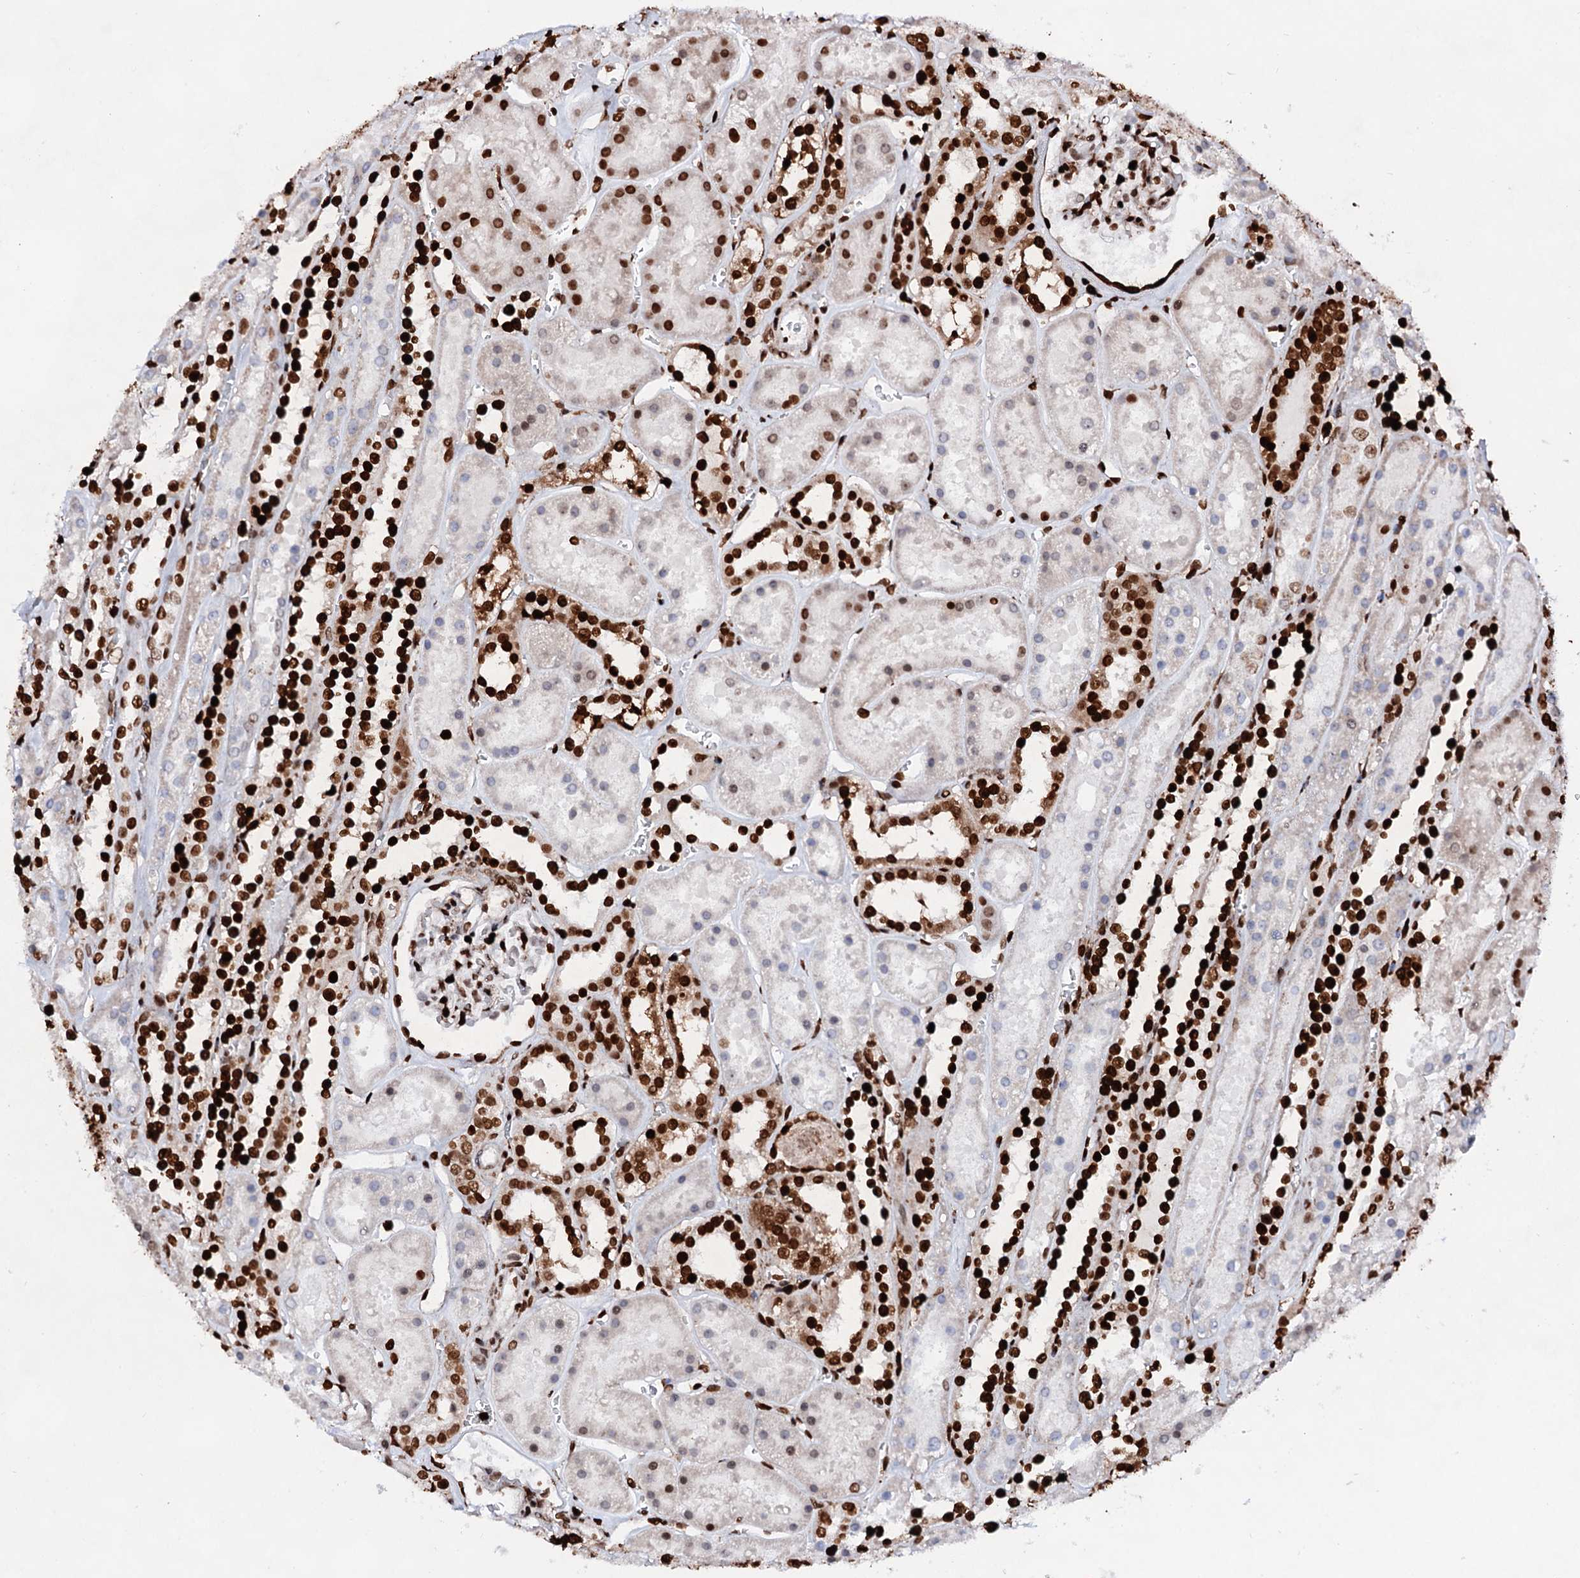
{"staining": {"intensity": "strong", "quantity": "25%-75%", "location": "nuclear"}, "tissue": "kidney", "cell_type": "Cells in glomeruli", "image_type": "normal", "snomed": [{"axis": "morphology", "description": "Normal tissue, NOS"}, {"axis": "topography", "description": "Kidney"}], "caption": "Strong nuclear positivity is present in approximately 25%-75% of cells in glomeruli in unremarkable kidney. The staining was performed using DAB (3,3'-diaminobenzidine) to visualize the protein expression in brown, while the nuclei were stained in blue with hematoxylin (Magnification: 20x).", "gene": "HMGB2", "patient": {"sex": "female", "age": 41}}